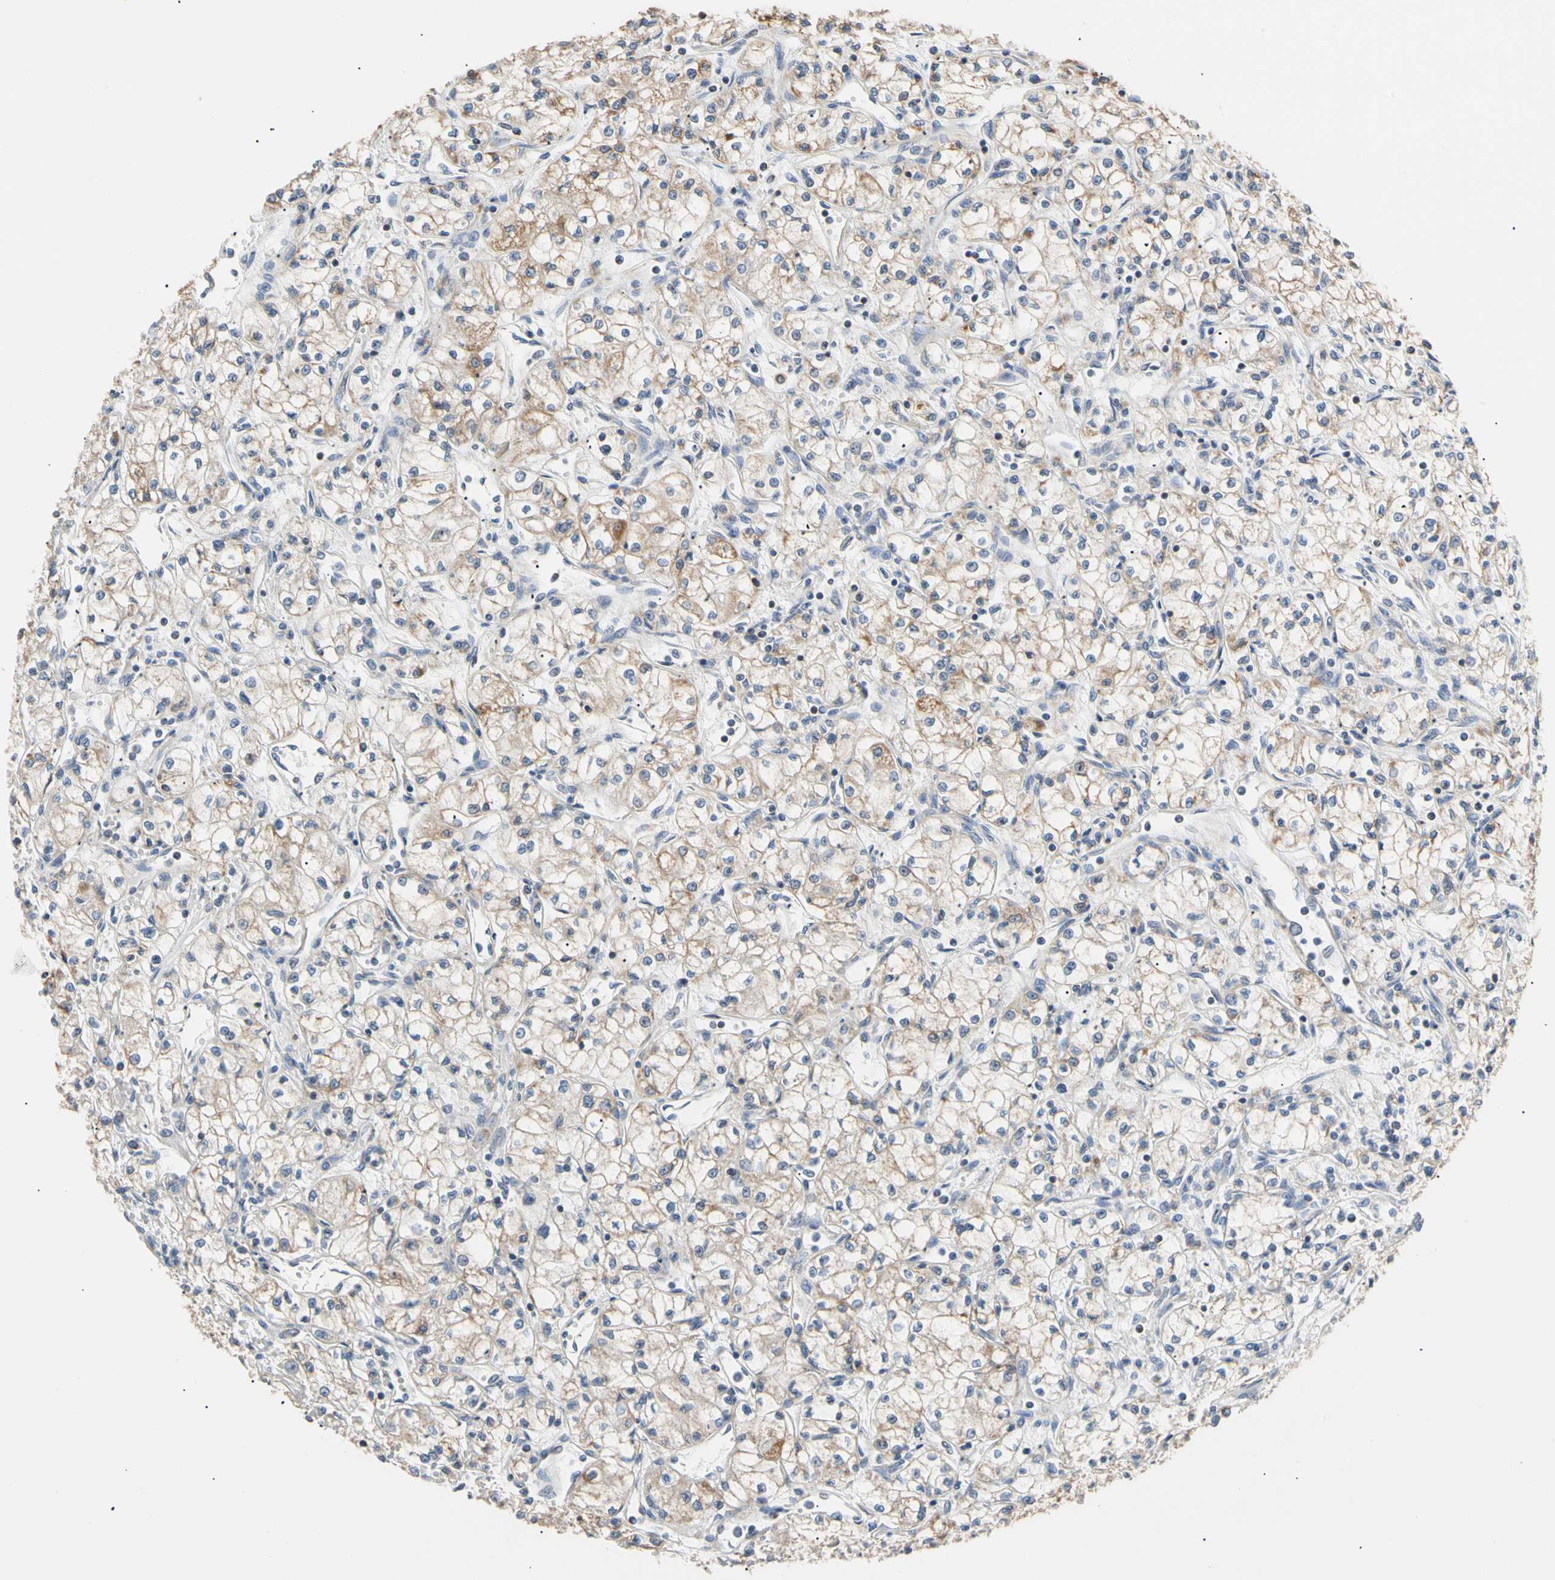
{"staining": {"intensity": "weak", "quantity": "25%-75%", "location": "cytoplasmic/membranous"}, "tissue": "renal cancer", "cell_type": "Tumor cells", "image_type": "cancer", "snomed": [{"axis": "morphology", "description": "Normal tissue, NOS"}, {"axis": "morphology", "description": "Adenocarcinoma, NOS"}, {"axis": "topography", "description": "Kidney"}], "caption": "IHC (DAB) staining of human renal cancer (adenocarcinoma) demonstrates weak cytoplasmic/membranous protein positivity in approximately 25%-75% of tumor cells. The protein of interest is shown in brown color, while the nuclei are stained blue.", "gene": "PLGRKT", "patient": {"sex": "male", "age": 59}}